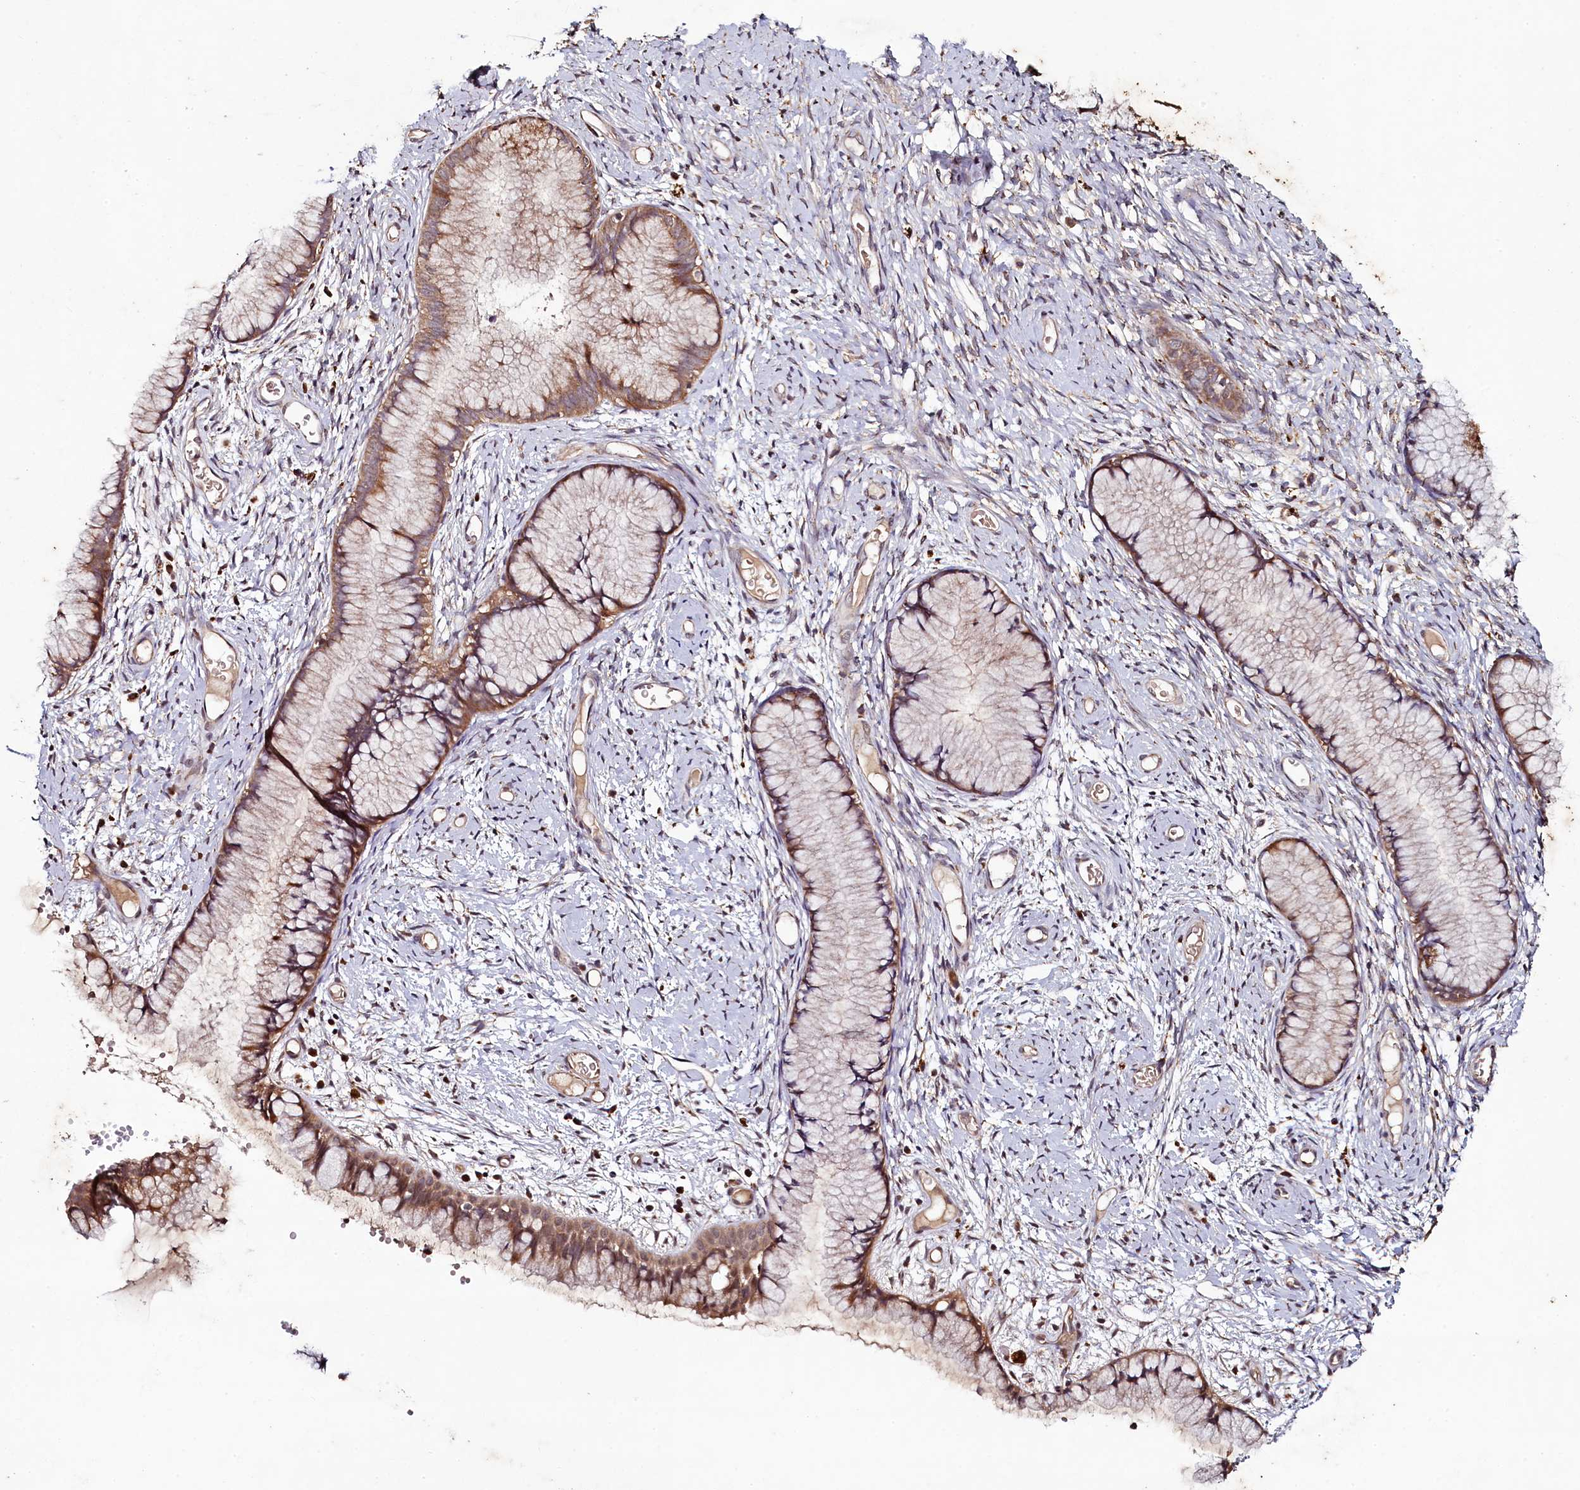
{"staining": {"intensity": "moderate", "quantity": ">75%", "location": "cytoplasmic/membranous"}, "tissue": "cervix", "cell_type": "Glandular cells", "image_type": "normal", "snomed": [{"axis": "morphology", "description": "Normal tissue, NOS"}, {"axis": "topography", "description": "Cervix"}], "caption": "Brown immunohistochemical staining in benign cervix exhibits moderate cytoplasmic/membranous positivity in about >75% of glandular cells. The protein is stained brown, and the nuclei are stained in blue (DAB (3,3'-diaminobenzidine) IHC with brightfield microscopy, high magnification).", "gene": "SEC24C", "patient": {"sex": "female", "age": 42}}